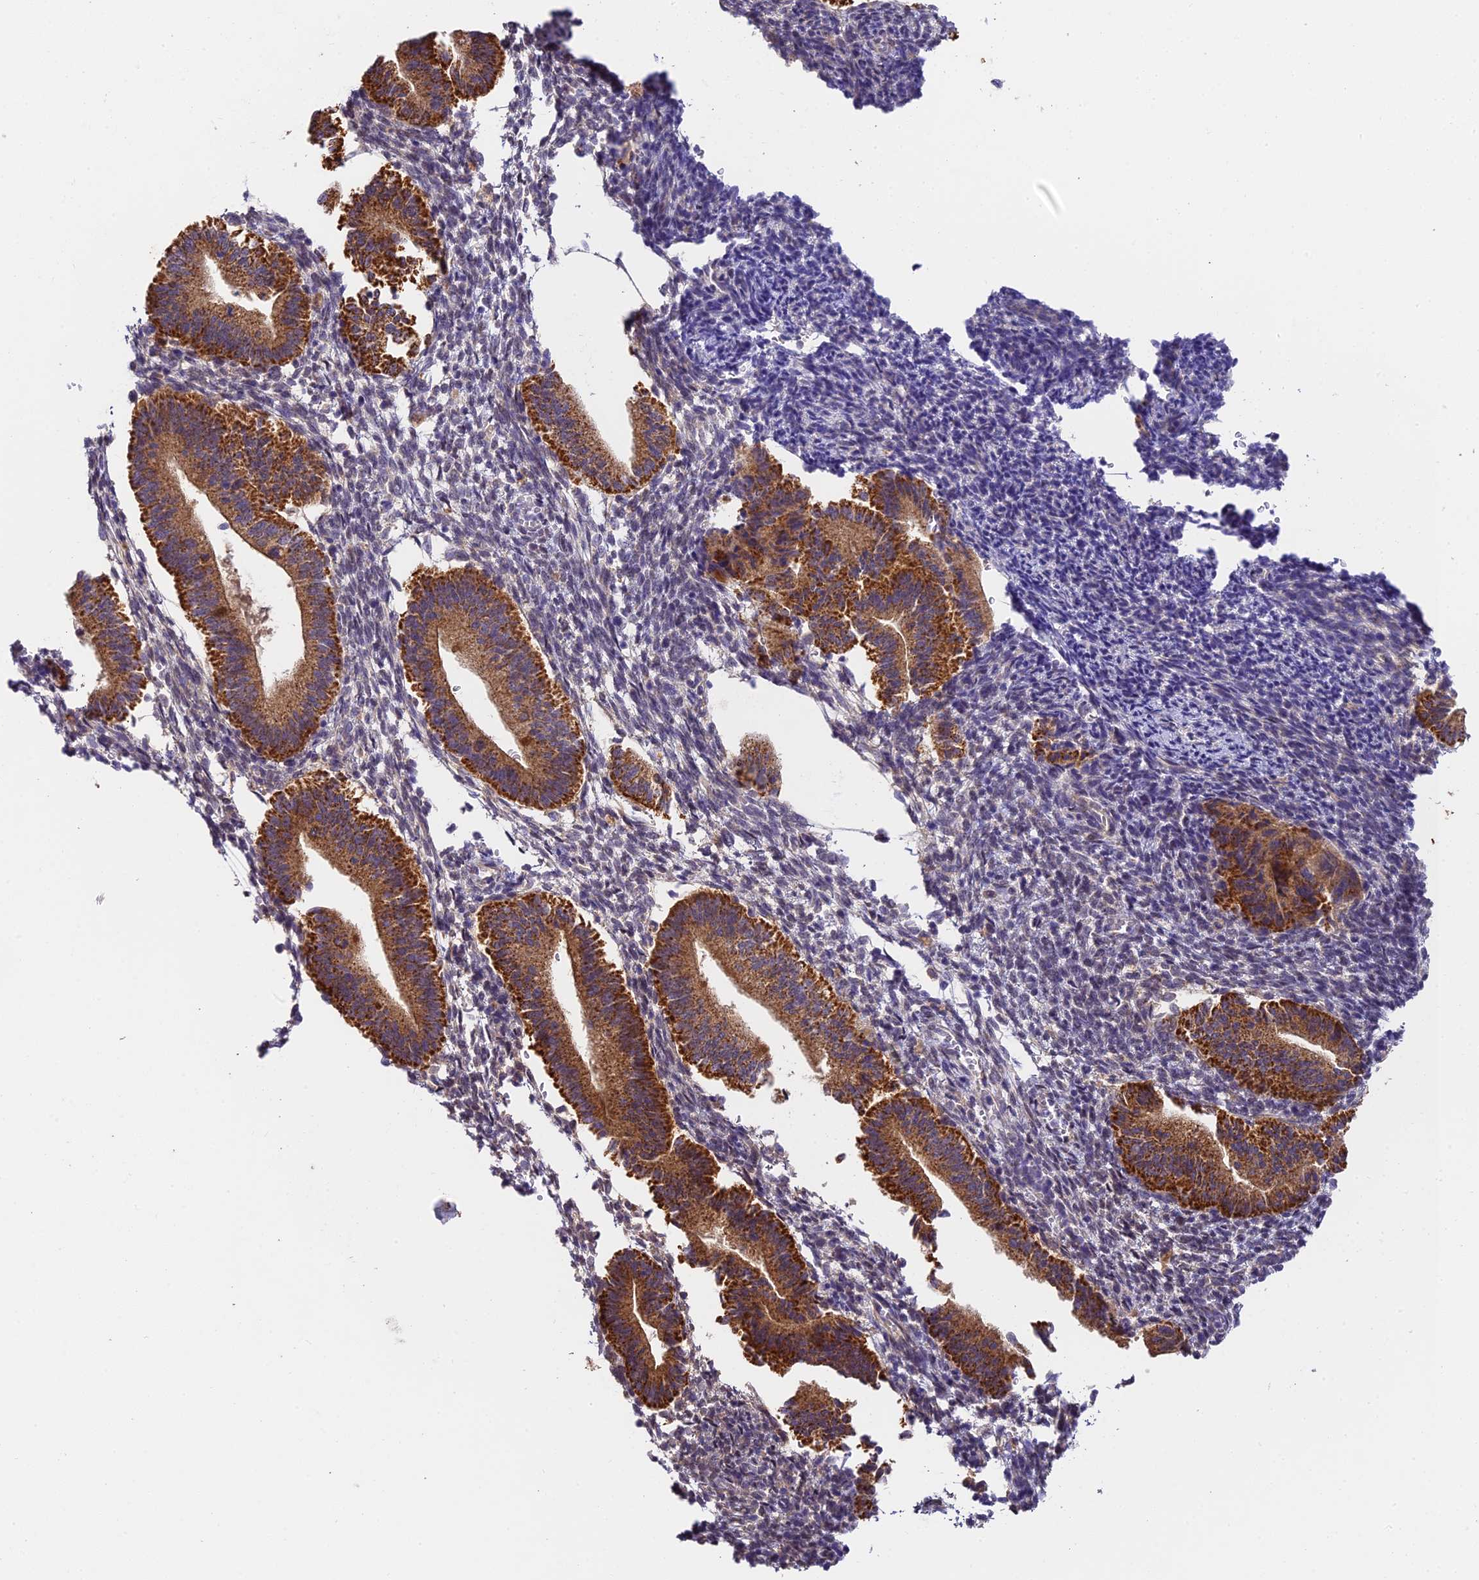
{"staining": {"intensity": "negative", "quantity": "none", "location": "none"}, "tissue": "endometrium", "cell_type": "Cells in endometrial stroma", "image_type": "normal", "snomed": [{"axis": "morphology", "description": "Normal tissue, NOS"}, {"axis": "topography", "description": "Endometrium"}], "caption": "Immunohistochemical staining of benign endometrium shows no significant staining in cells in endometrial stroma. (Stains: DAB (3,3'-diaminobenzidine) immunohistochemistry (IHC) with hematoxylin counter stain, Microscopy: brightfield microscopy at high magnification).", "gene": "C3orf20", "patient": {"sex": "female", "age": 25}}